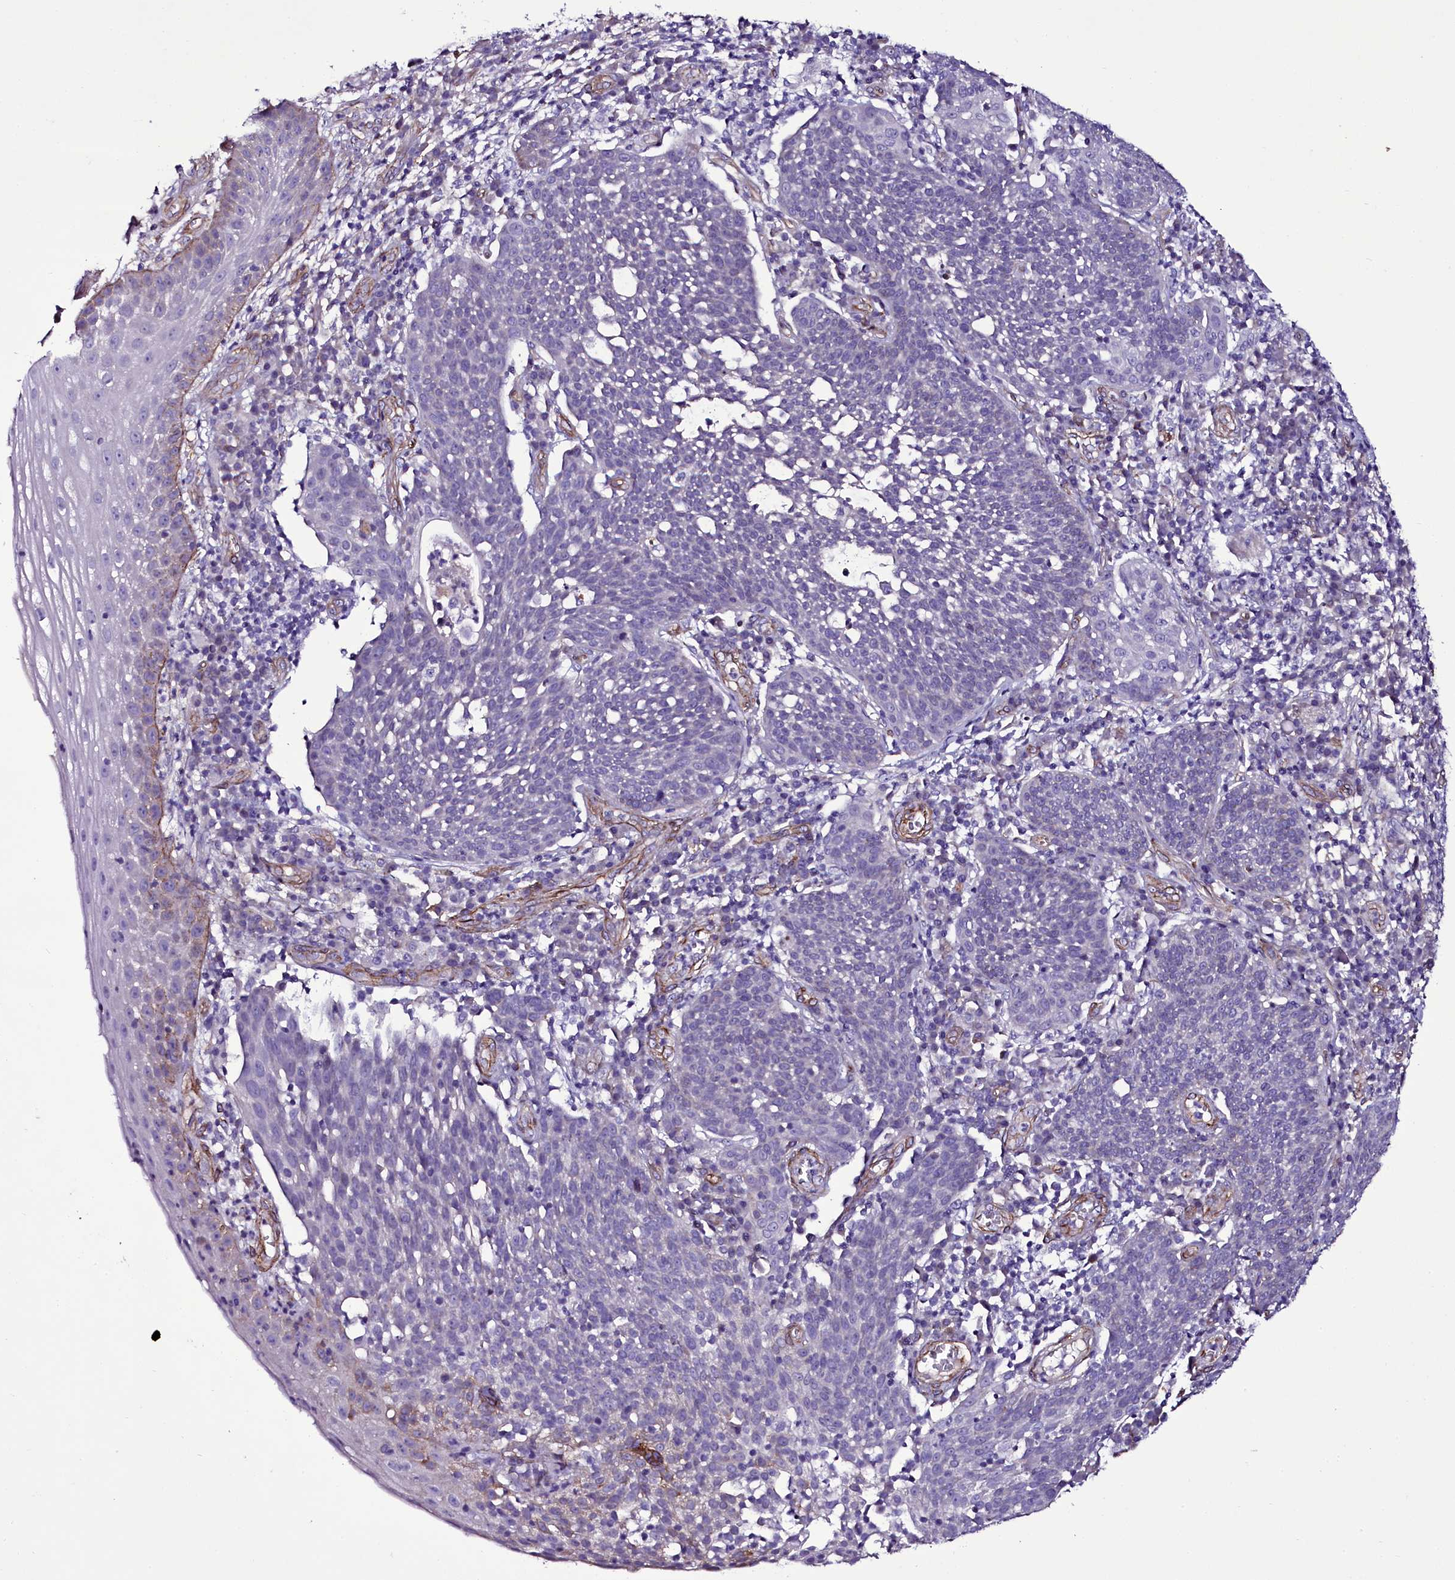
{"staining": {"intensity": "negative", "quantity": "none", "location": "none"}, "tissue": "cervical cancer", "cell_type": "Tumor cells", "image_type": "cancer", "snomed": [{"axis": "morphology", "description": "Squamous cell carcinoma, NOS"}, {"axis": "topography", "description": "Cervix"}], "caption": "Immunohistochemistry histopathology image of neoplastic tissue: cervical cancer (squamous cell carcinoma) stained with DAB exhibits no significant protein staining in tumor cells.", "gene": "MEX3C", "patient": {"sex": "female", "age": 34}}